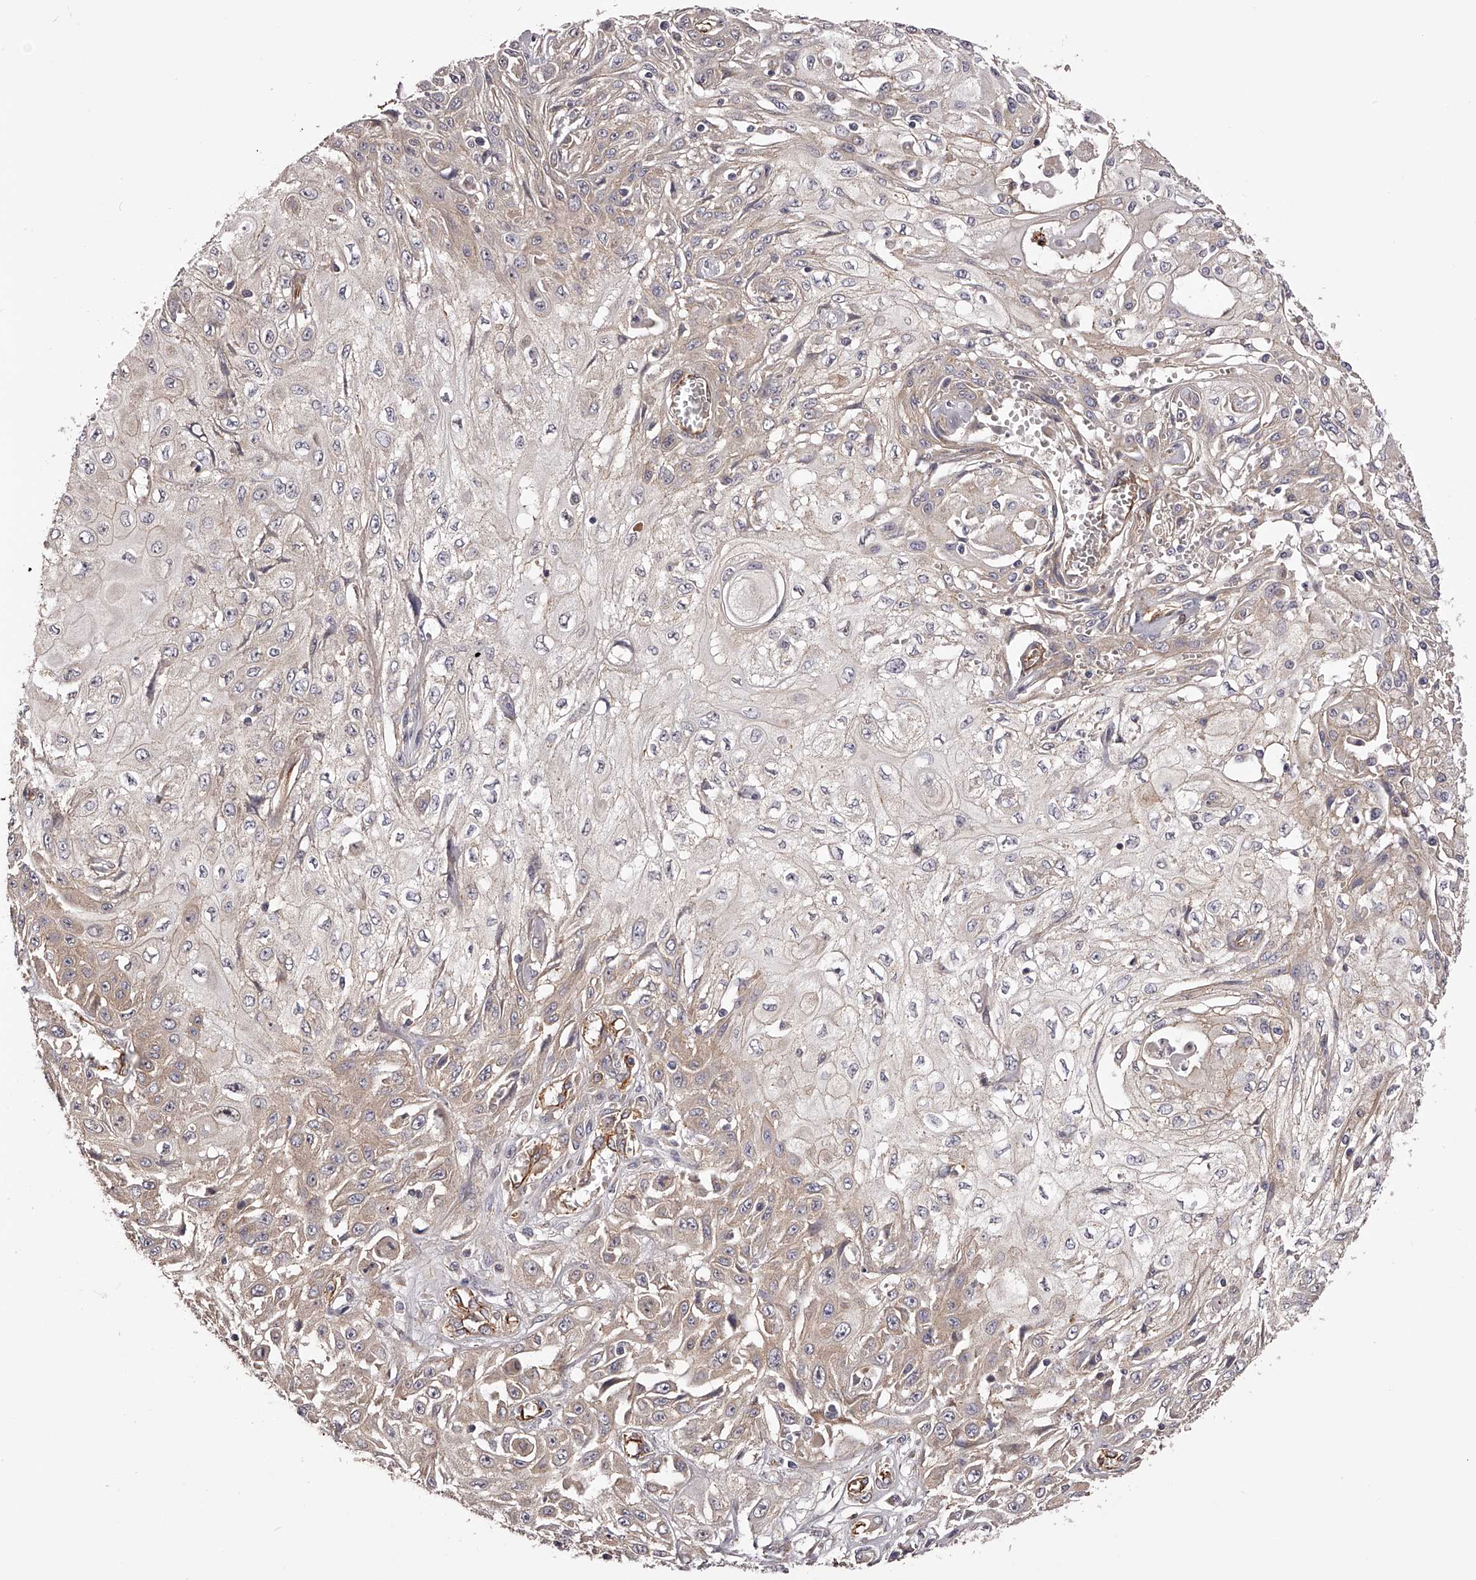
{"staining": {"intensity": "weak", "quantity": "<25%", "location": "cytoplasmic/membranous"}, "tissue": "skin cancer", "cell_type": "Tumor cells", "image_type": "cancer", "snomed": [{"axis": "morphology", "description": "Squamous cell carcinoma, NOS"}, {"axis": "morphology", "description": "Squamous cell carcinoma, metastatic, NOS"}, {"axis": "topography", "description": "Skin"}, {"axis": "topography", "description": "Lymph node"}], "caption": "Squamous cell carcinoma (skin) was stained to show a protein in brown. There is no significant positivity in tumor cells.", "gene": "LTV1", "patient": {"sex": "male", "age": 75}}